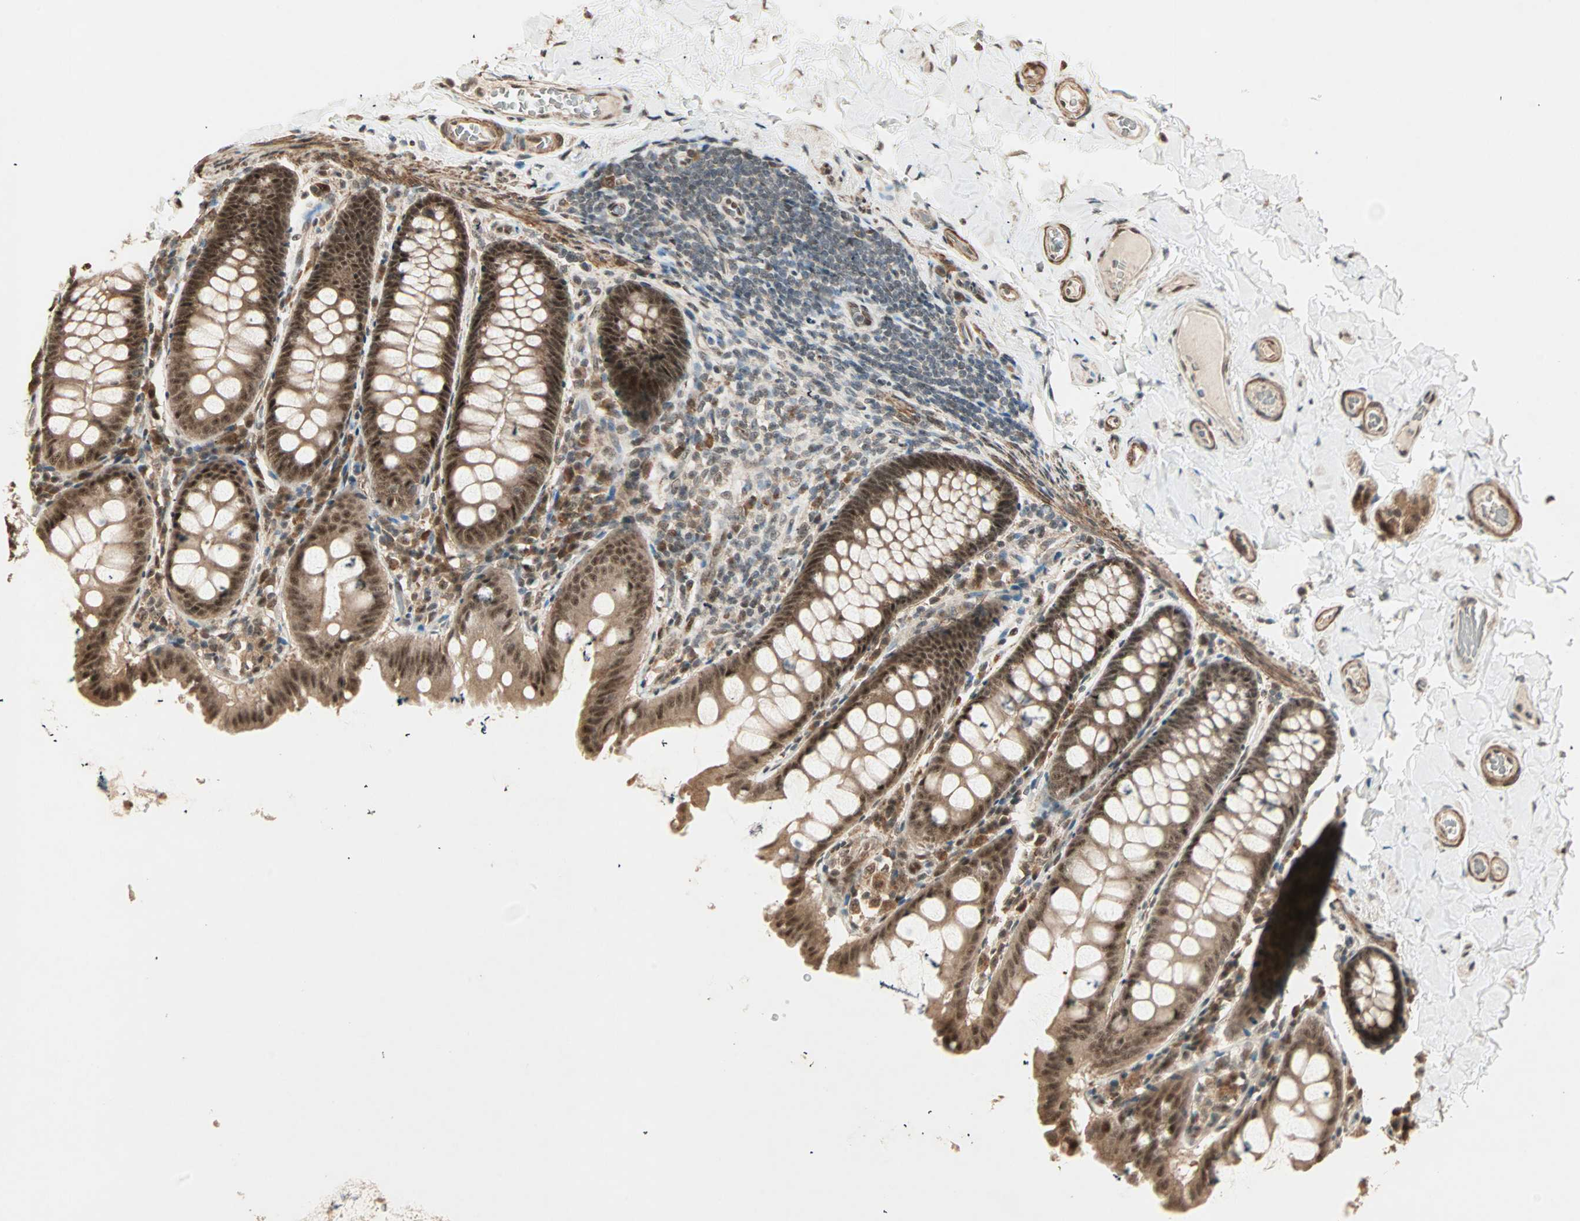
{"staining": {"intensity": "strong", "quantity": ">75%", "location": "cytoplasmic/membranous,nuclear"}, "tissue": "colon", "cell_type": "Endothelial cells", "image_type": "normal", "snomed": [{"axis": "morphology", "description": "Normal tissue, NOS"}, {"axis": "topography", "description": "Colon"}], "caption": "Immunohistochemistry (IHC) of unremarkable human colon reveals high levels of strong cytoplasmic/membranous,nuclear expression in about >75% of endothelial cells.", "gene": "ZSCAN31", "patient": {"sex": "female", "age": 61}}